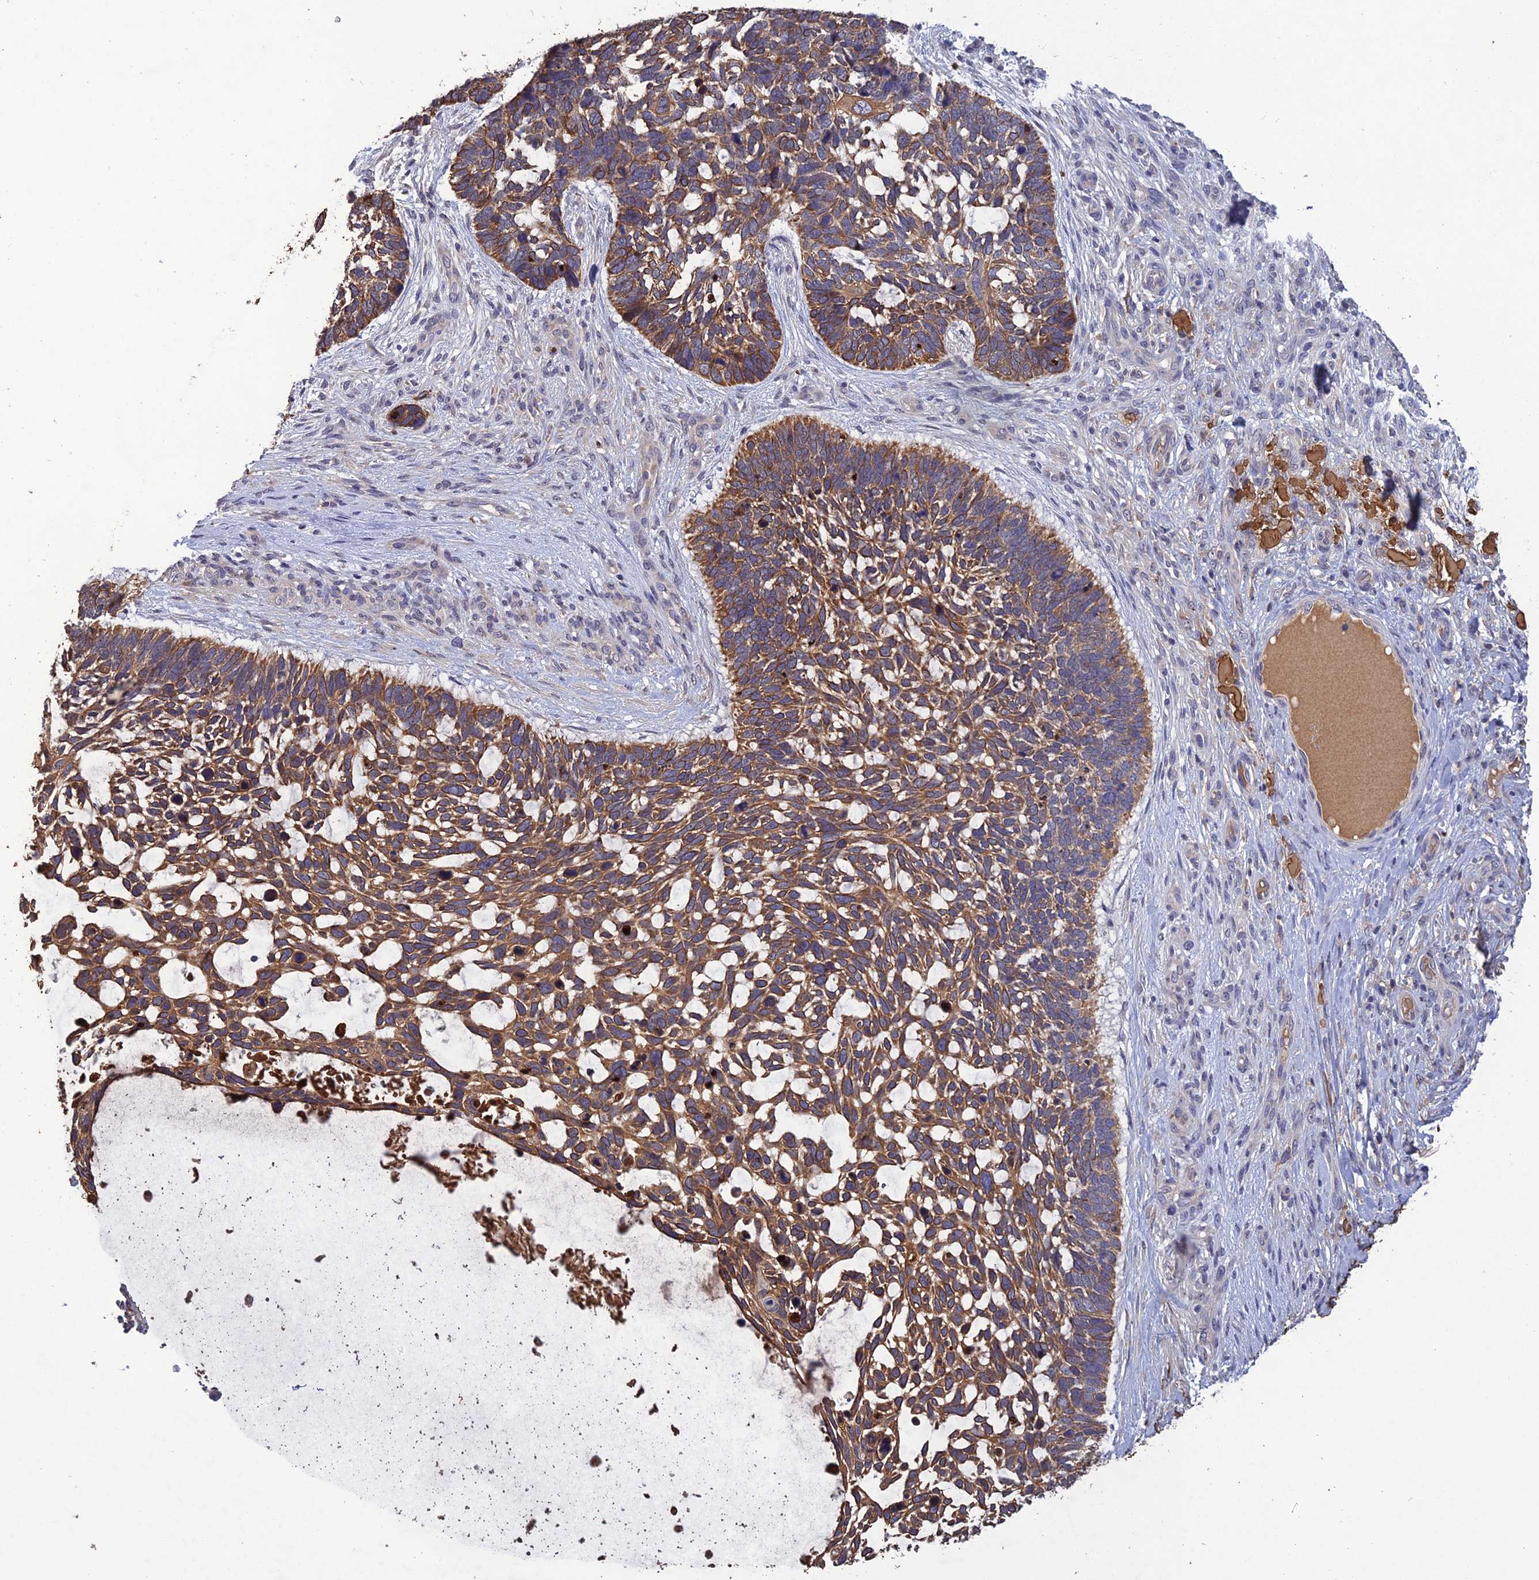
{"staining": {"intensity": "moderate", "quantity": ">75%", "location": "cytoplasmic/membranous"}, "tissue": "skin cancer", "cell_type": "Tumor cells", "image_type": "cancer", "snomed": [{"axis": "morphology", "description": "Basal cell carcinoma"}, {"axis": "topography", "description": "Skin"}], "caption": "A brown stain highlights moderate cytoplasmic/membranous expression of a protein in human skin cancer (basal cell carcinoma) tumor cells.", "gene": "SLC39A13", "patient": {"sex": "male", "age": 88}}